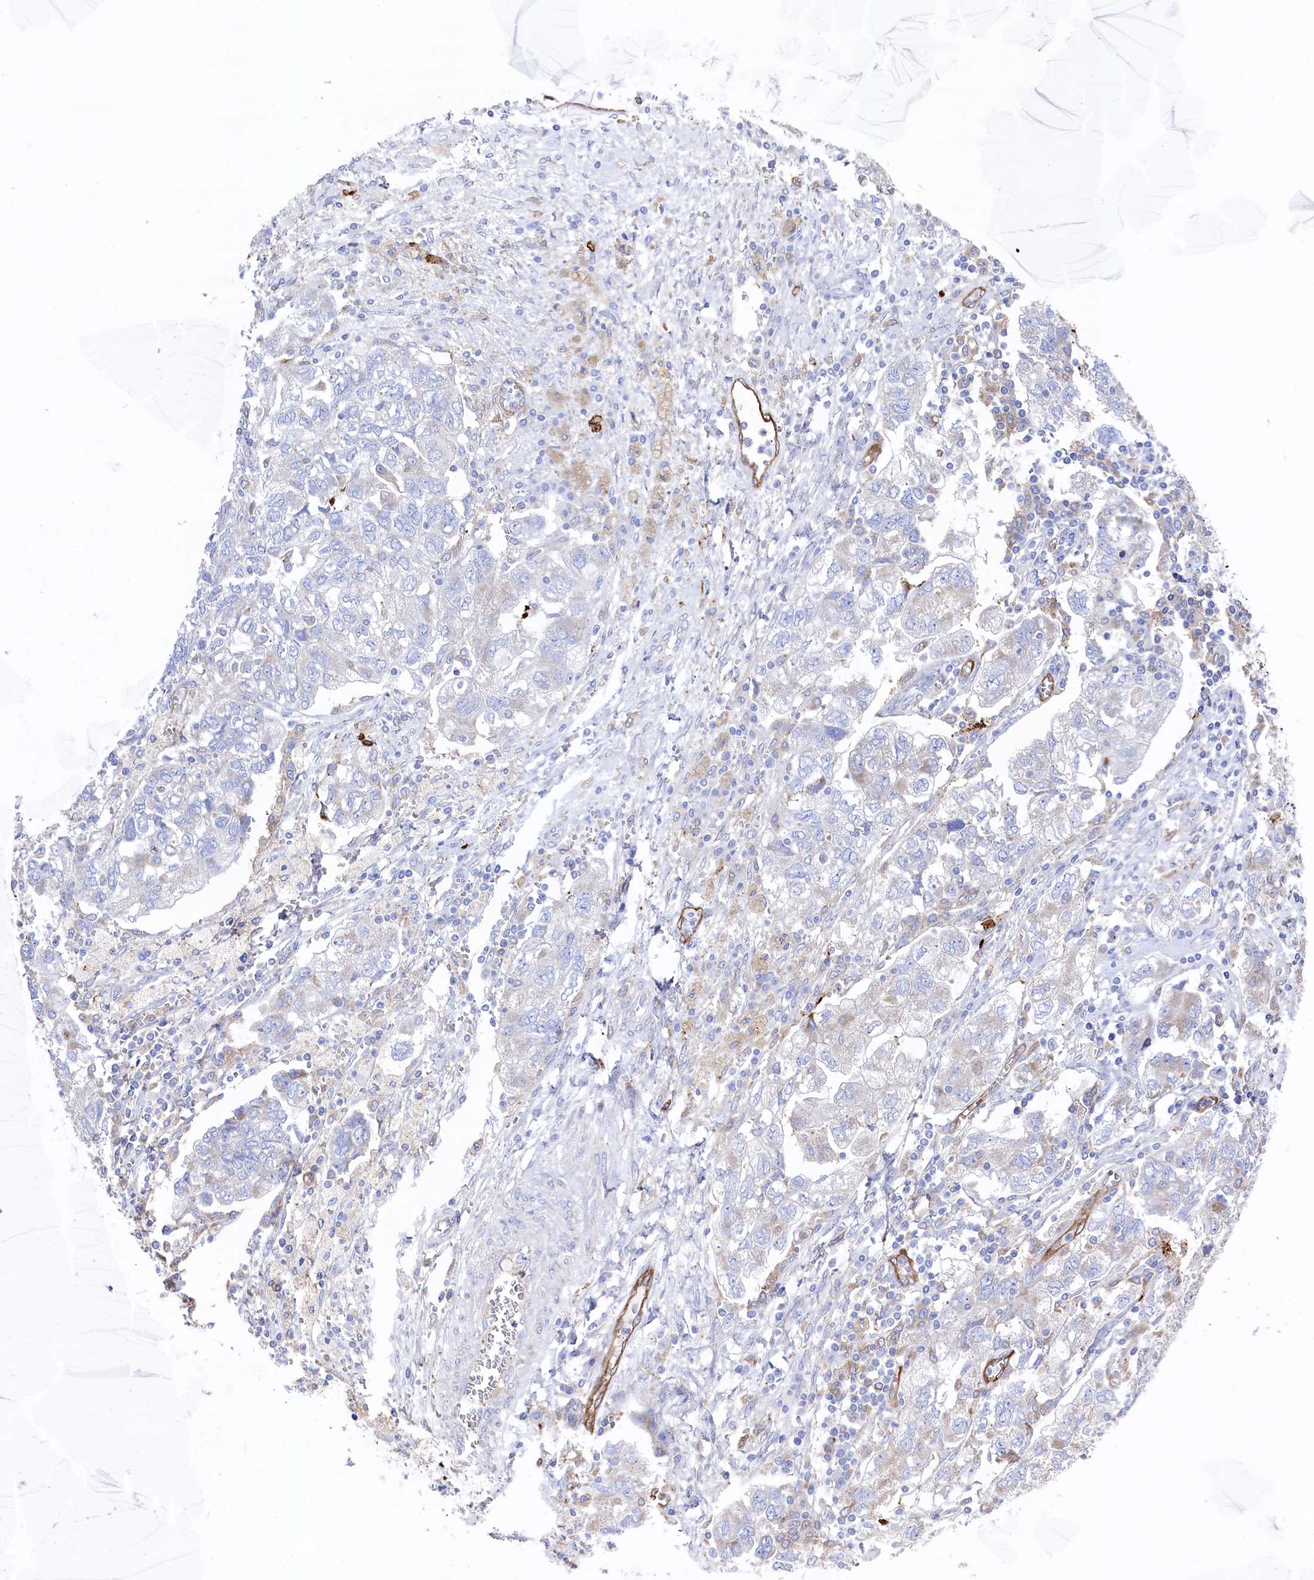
{"staining": {"intensity": "negative", "quantity": "none", "location": "none"}, "tissue": "ovarian cancer", "cell_type": "Tumor cells", "image_type": "cancer", "snomed": [{"axis": "morphology", "description": "Carcinoma, NOS"}, {"axis": "morphology", "description": "Cystadenocarcinoma, serous, NOS"}, {"axis": "topography", "description": "Ovary"}], "caption": "This is an immunohistochemistry photomicrograph of human carcinoma (ovarian). There is no positivity in tumor cells.", "gene": "C12orf73", "patient": {"sex": "female", "age": 69}}